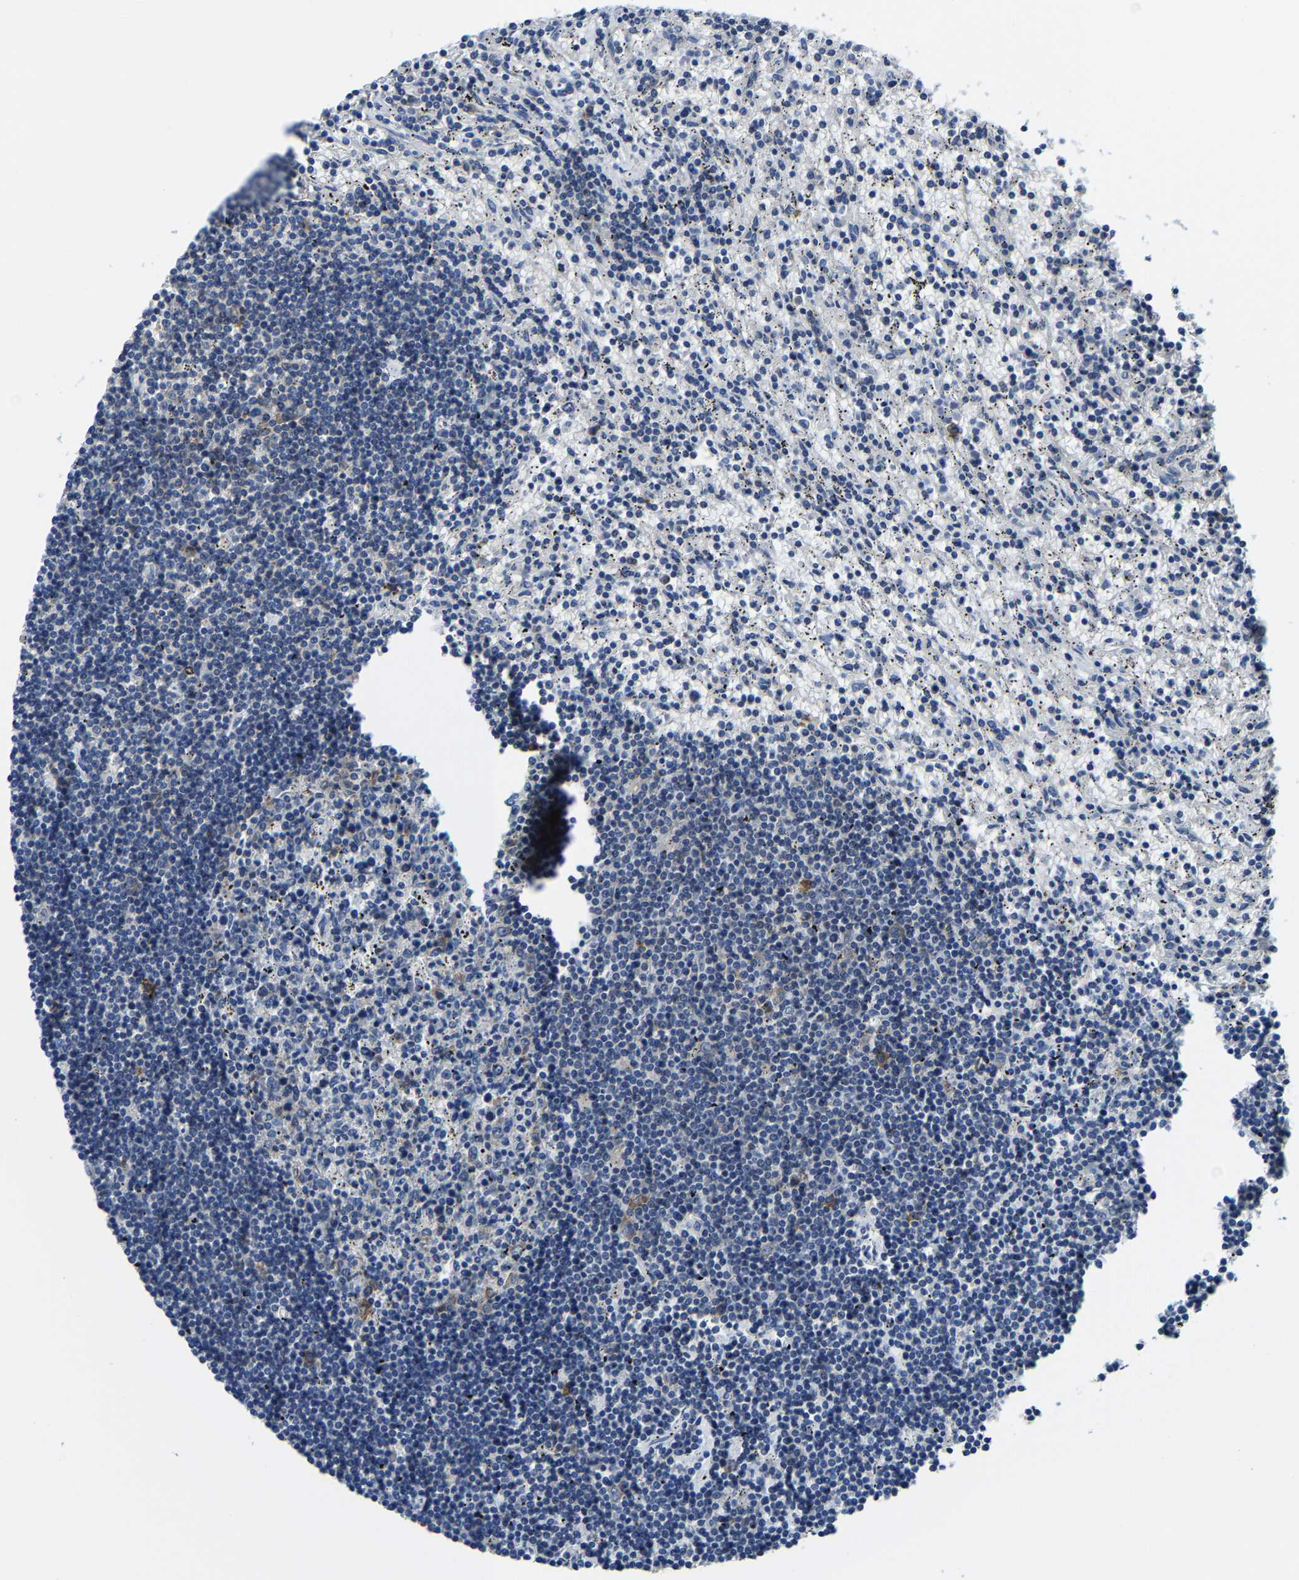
{"staining": {"intensity": "negative", "quantity": "none", "location": "none"}, "tissue": "lymphoma", "cell_type": "Tumor cells", "image_type": "cancer", "snomed": [{"axis": "morphology", "description": "Malignant lymphoma, non-Hodgkin's type, Low grade"}, {"axis": "topography", "description": "Spleen"}], "caption": "The photomicrograph displays no significant staining in tumor cells of lymphoma. (Stains: DAB IHC with hematoxylin counter stain, Microscopy: brightfield microscopy at high magnification).", "gene": "G3BP2", "patient": {"sex": "male", "age": 76}}